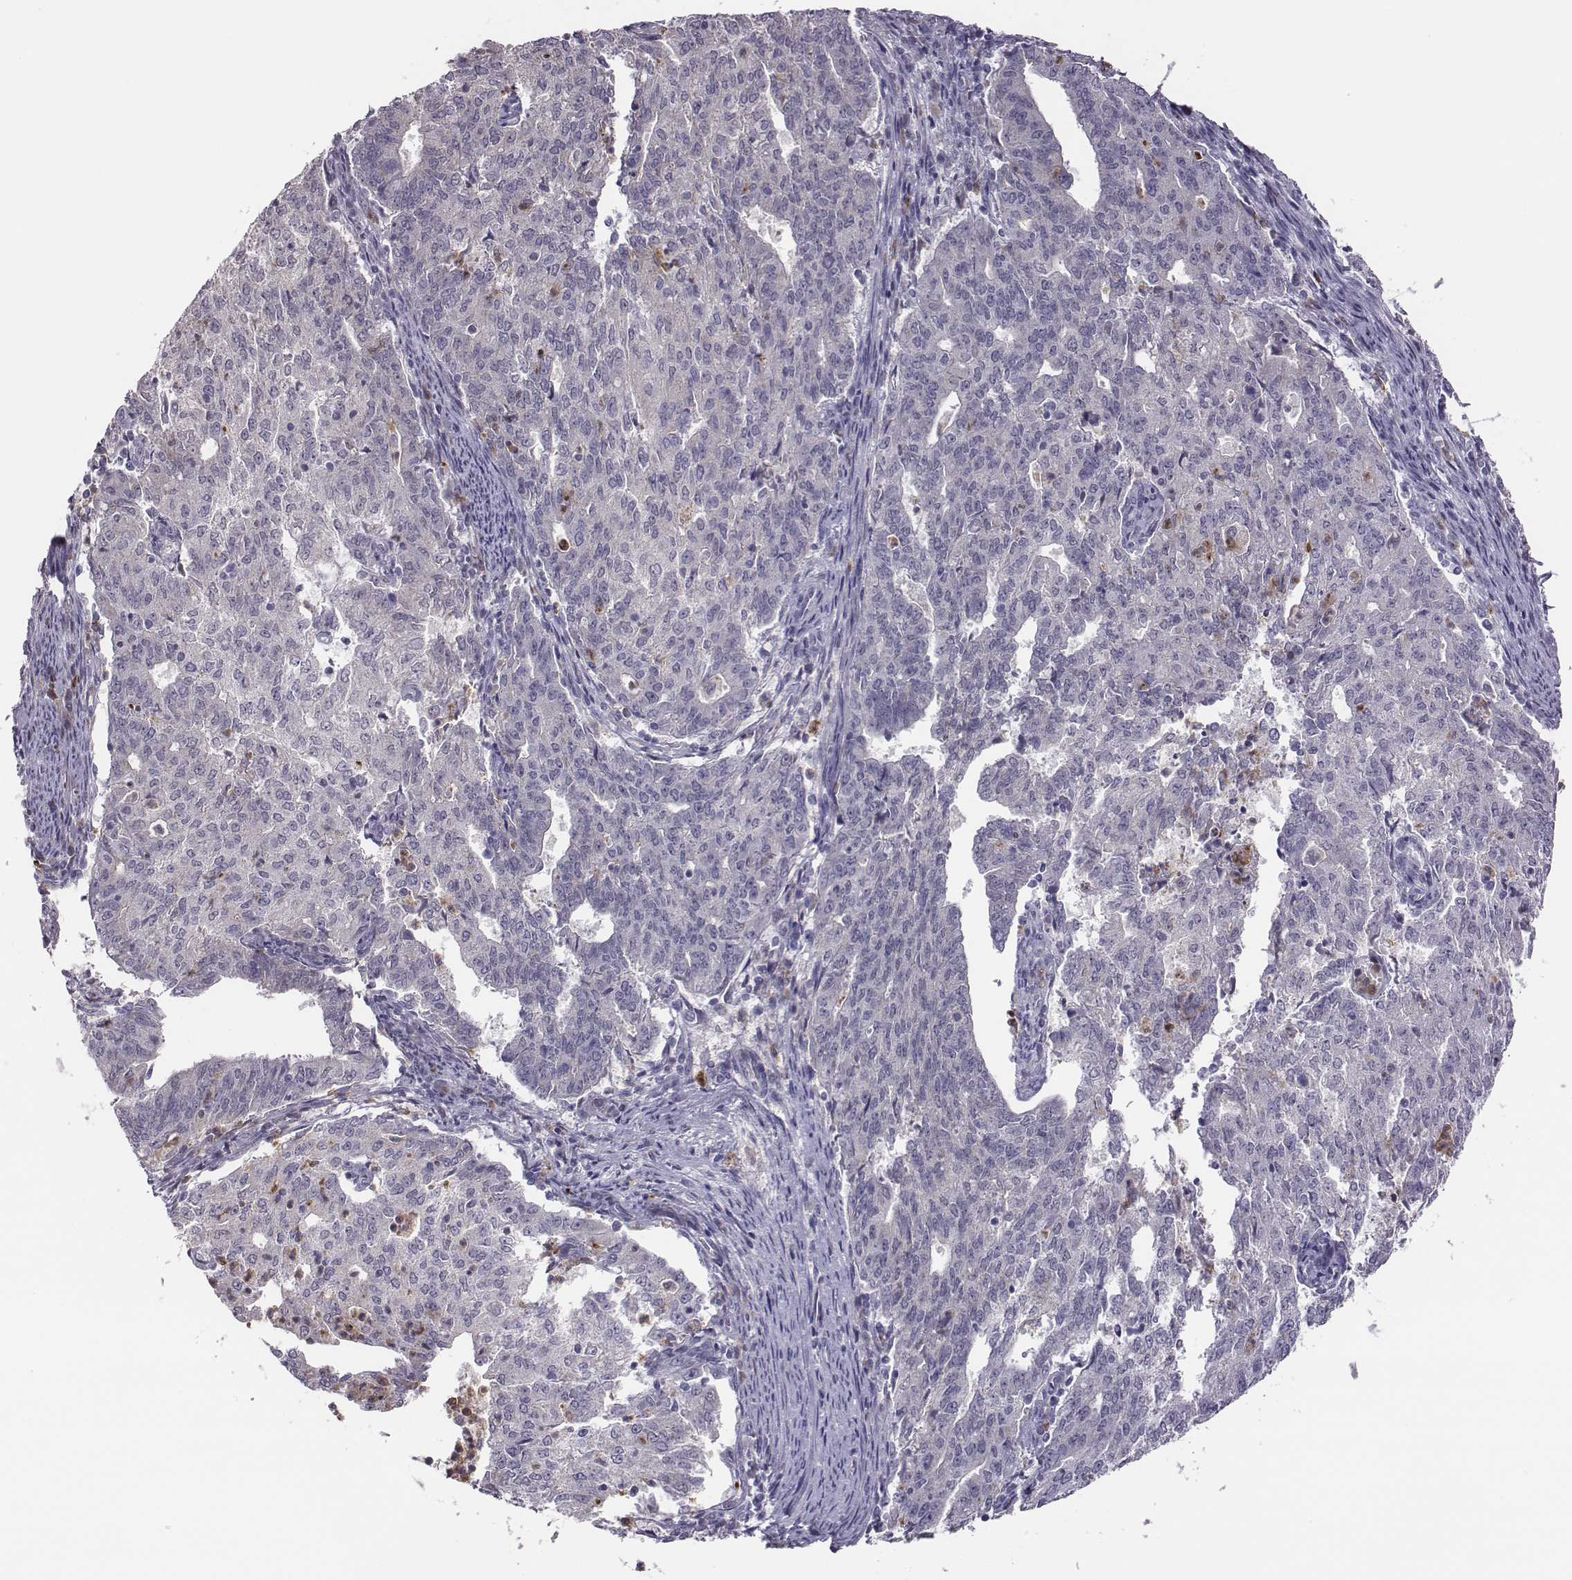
{"staining": {"intensity": "negative", "quantity": "none", "location": "none"}, "tissue": "endometrial cancer", "cell_type": "Tumor cells", "image_type": "cancer", "snomed": [{"axis": "morphology", "description": "Adenocarcinoma, NOS"}, {"axis": "topography", "description": "Endometrium"}], "caption": "A histopathology image of human adenocarcinoma (endometrial) is negative for staining in tumor cells. Nuclei are stained in blue.", "gene": "KMO", "patient": {"sex": "female", "age": 82}}